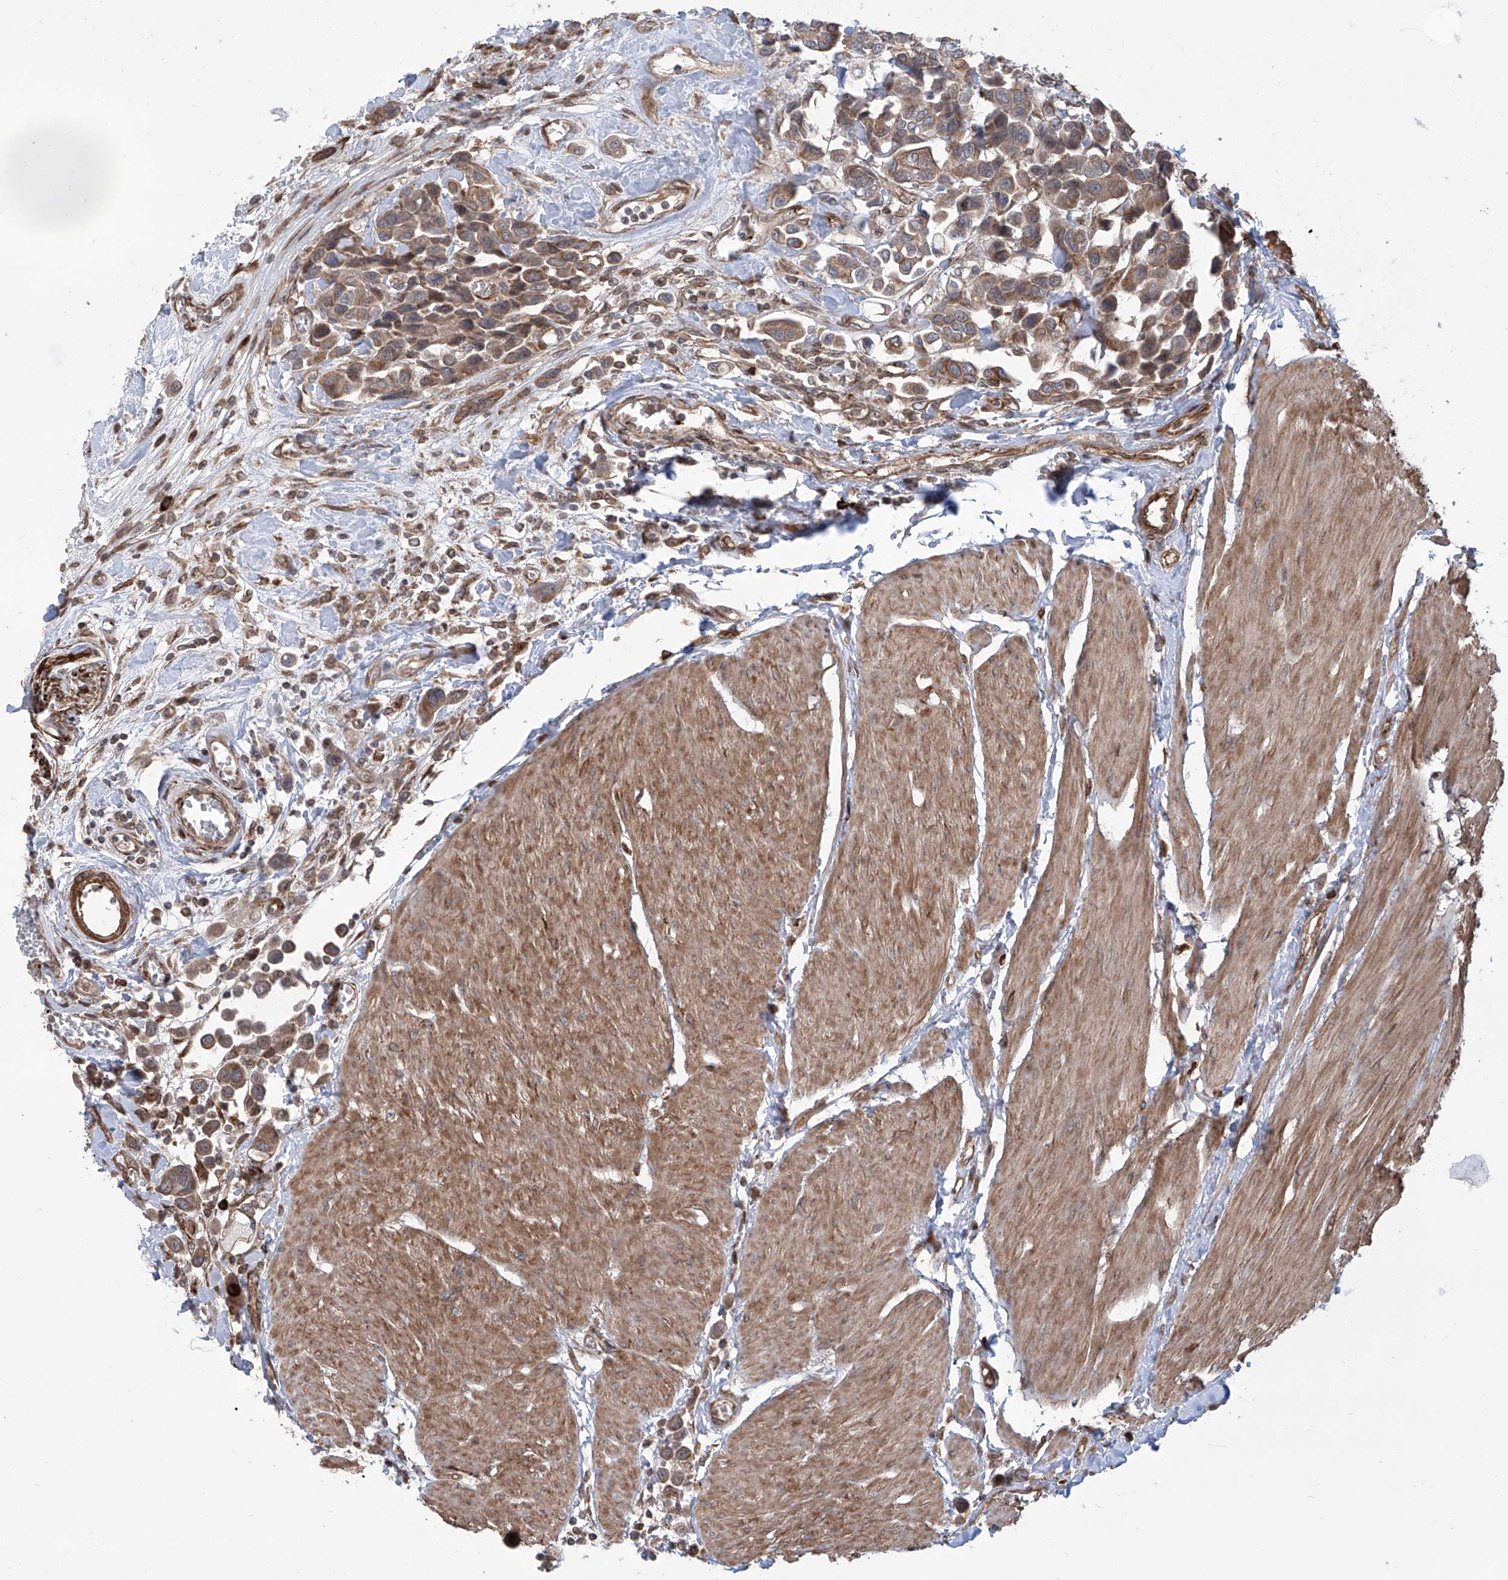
{"staining": {"intensity": "moderate", "quantity": ">75%", "location": "cytoplasmic/membranous"}, "tissue": "urothelial cancer", "cell_type": "Tumor cells", "image_type": "cancer", "snomed": [{"axis": "morphology", "description": "Urothelial carcinoma, High grade"}, {"axis": "topography", "description": "Urinary bladder"}], "caption": "High-power microscopy captured an immunohistochemistry (IHC) image of urothelial carcinoma (high-grade), revealing moderate cytoplasmic/membranous expression in approximately >75% of tumor cells.", "gene": "APAF1", "patient": {"sex": "male", "age": 50}}